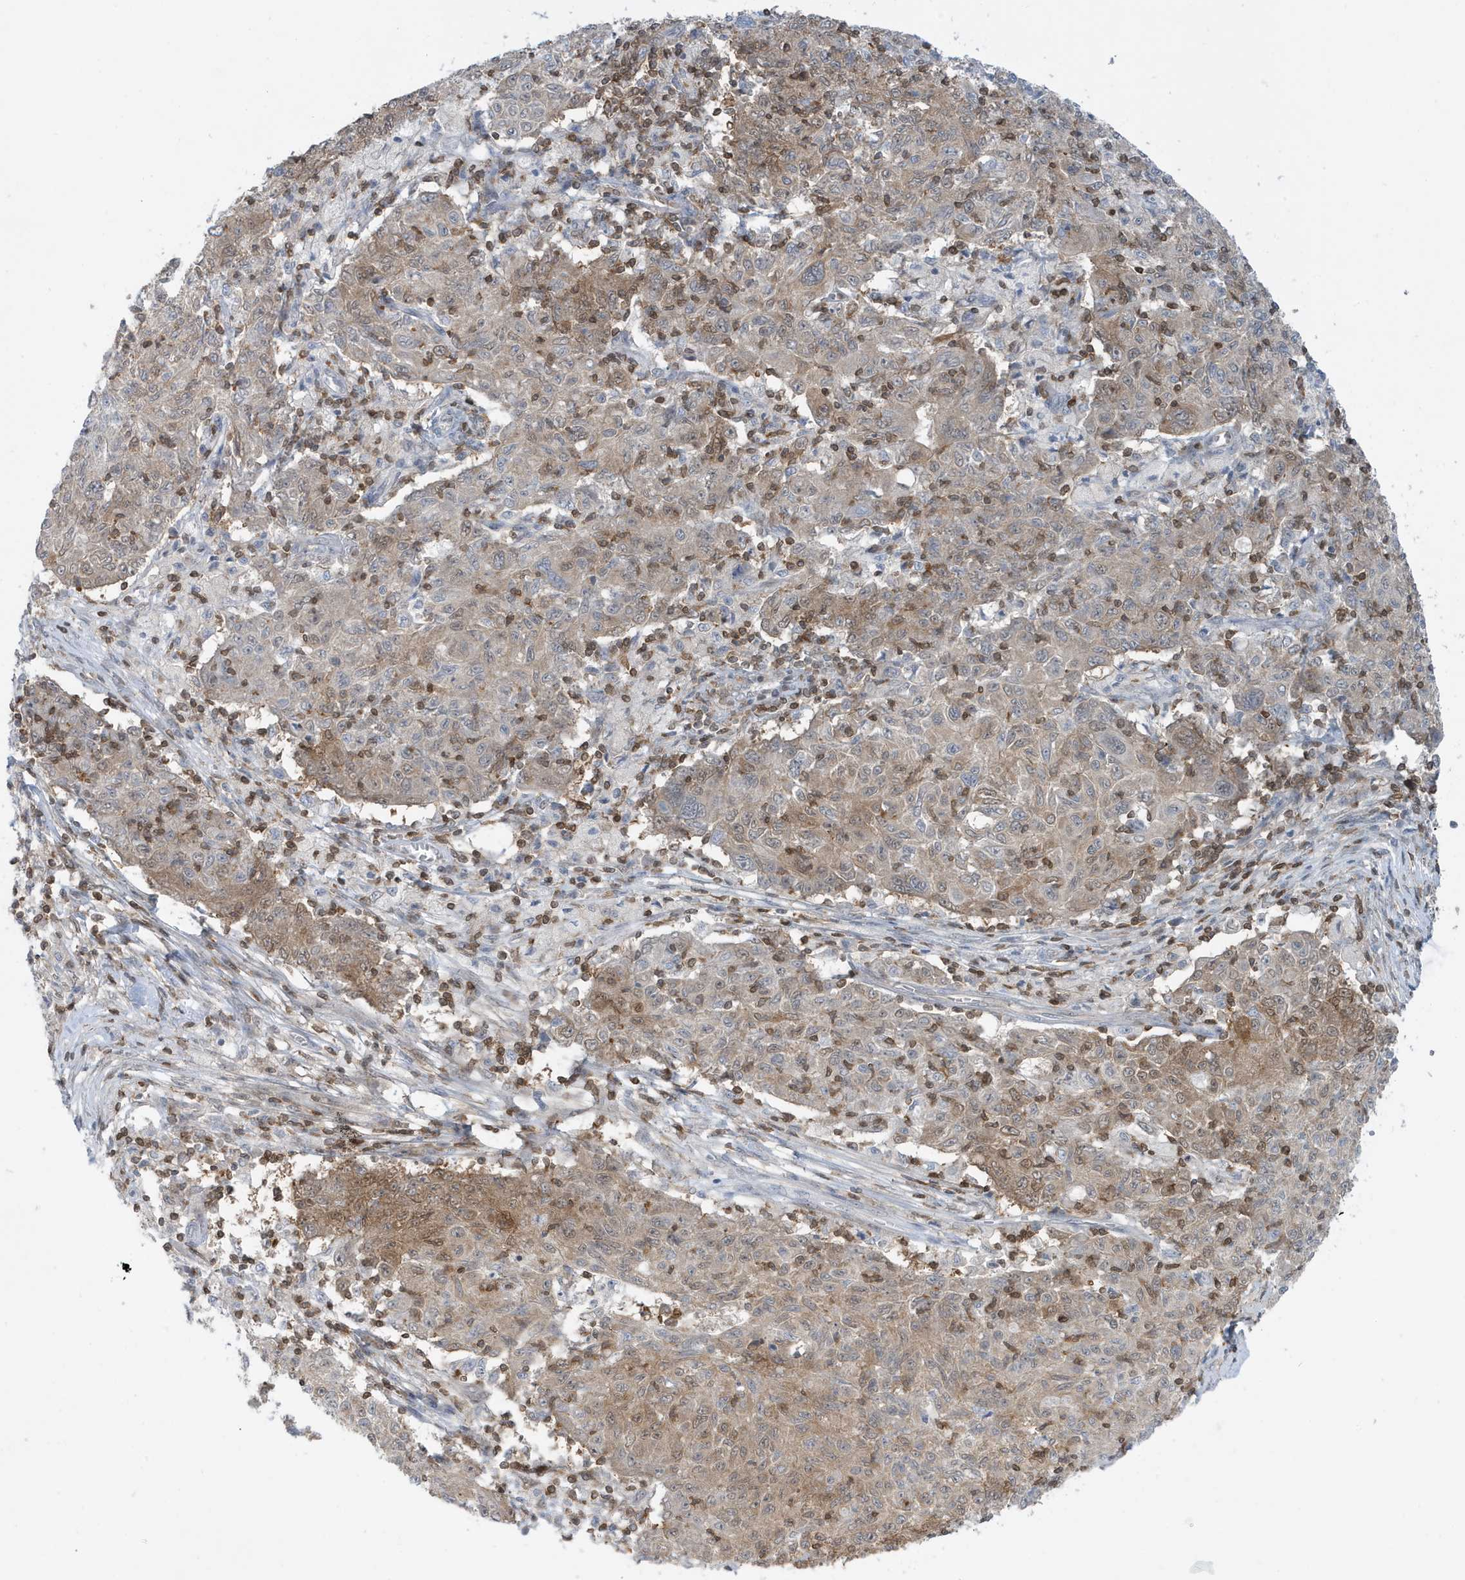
{"staining": {"intensity": "weak", "quantity": "25%-75%", "location": "cytoplasmic/membranous"}, "tissue": "ovarian cancer", "cell_type": "Tumor cells", "image_type": "cancer", "snomed": [{"axis": "morphology", "description": "Carcinoma, endometroid"}, {"axis": "topography", "description": "Ovary"}], "caption": "This is an image of immunohistochemistry (IHC) staining of ovarian endometroid carcinoma, which shows weak staining in the cytoplasmic/membranous of tumor cells.", "gene": "OGA", "patient": {"sex": "female", "age": 42}}